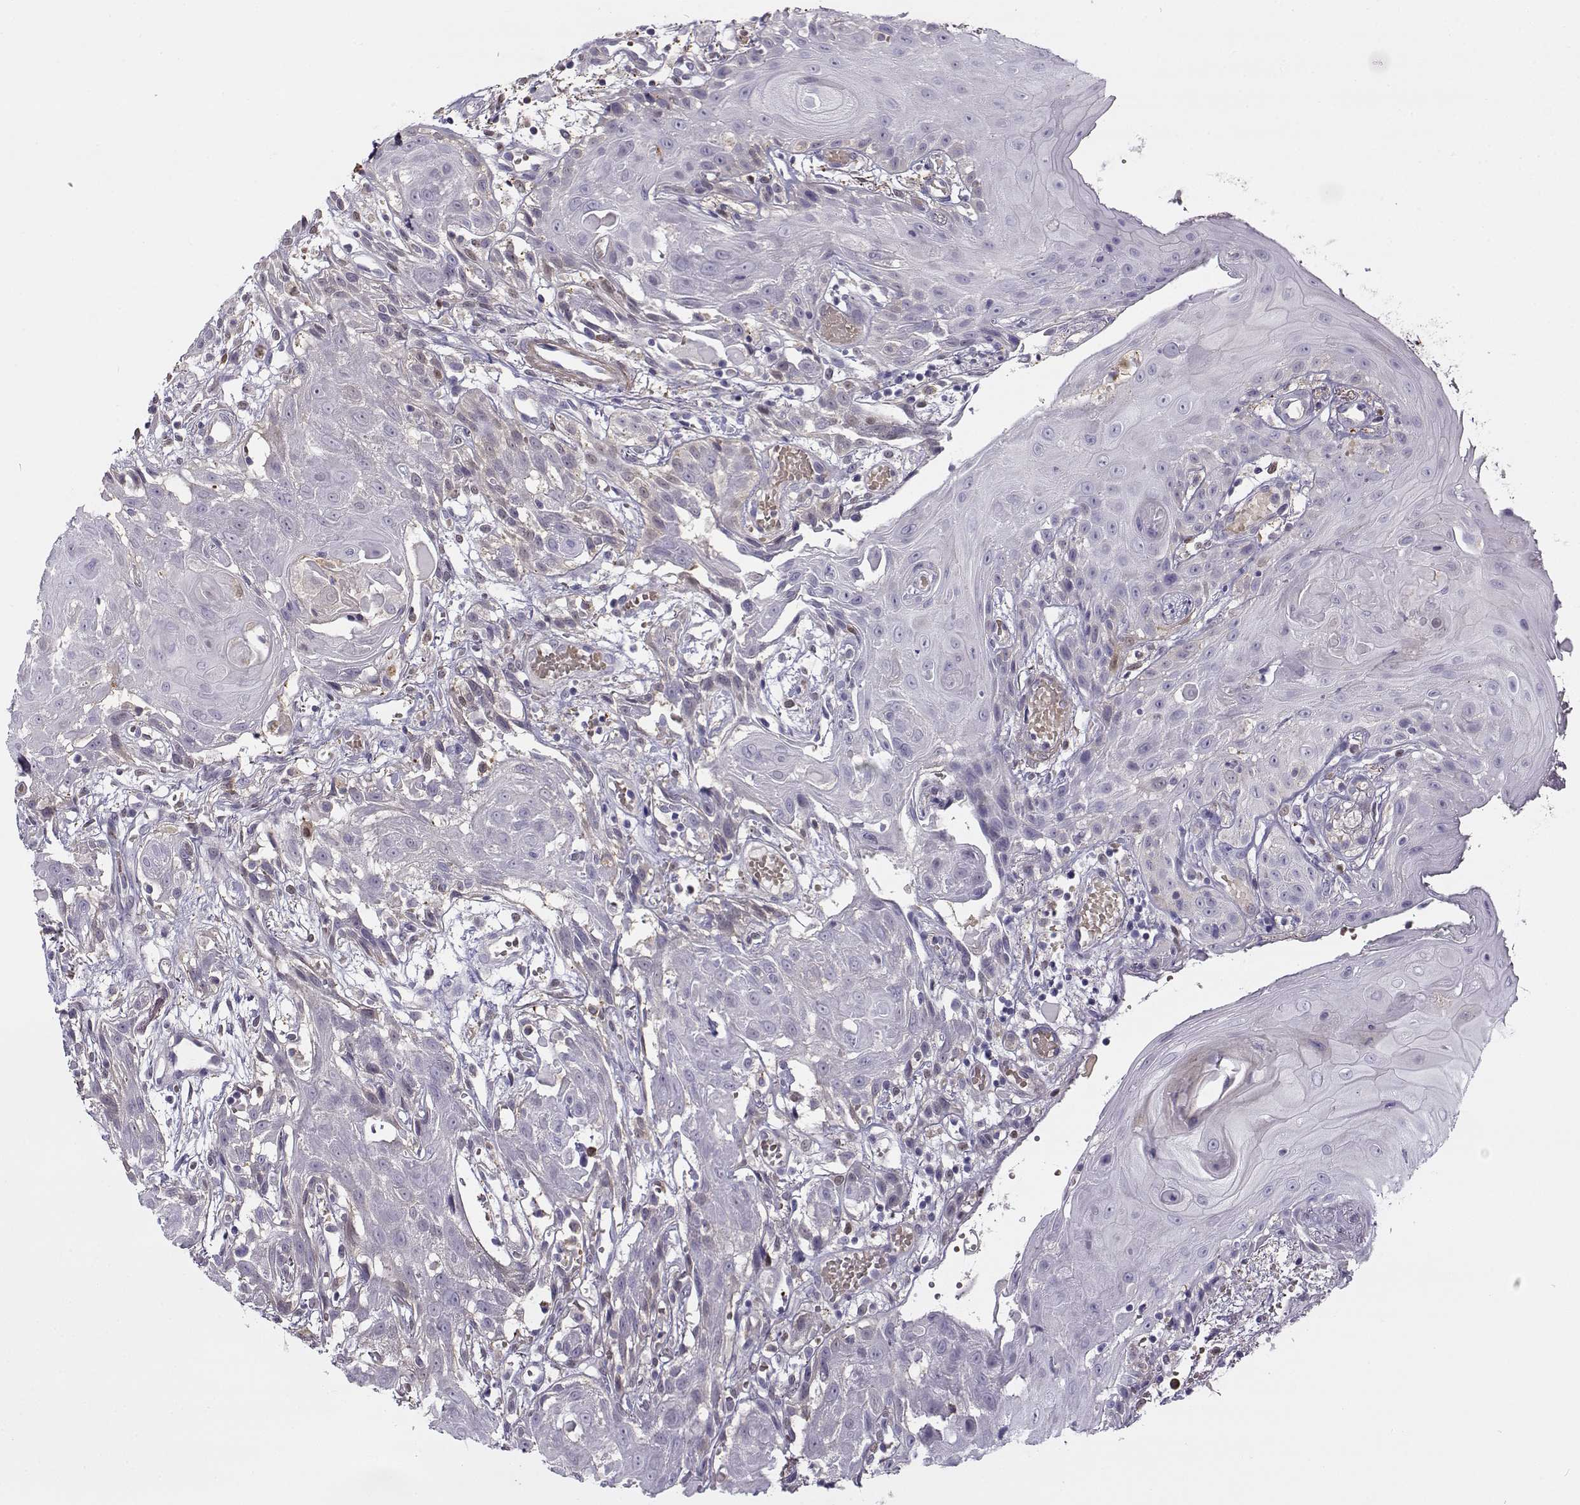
{"staining": {"intensity": "weak", "quantity": "25%-75%", "location": "cytoplasmic/membranous"}, "tissue": "head and neck cancer", "cell_type": "Tumor cells", "image_type": "cancer", "snomed": [{"axis": "morphology", "description": "Normal tissue, NOS"}, {"axis": "morphology", "description": "Squamous cell carcinoma, NOS"}, {"axis": "topography", "description": "Oral tissue"}, {"axis": "topography", "description": "Salivary gland"}, {"axis": "topography", "description": "Head-Neck"}], "caption": "Tumor cells show low levels of weak cytoplasmic/membranous staining in about 25%-75% of cells in human head and neck squamous cell carcinoma. (brown staining indicates protein expression, while blue staining denotes nuclei).", "gene": "UCP3", "patient": {"sex": "female", "age": 62}}